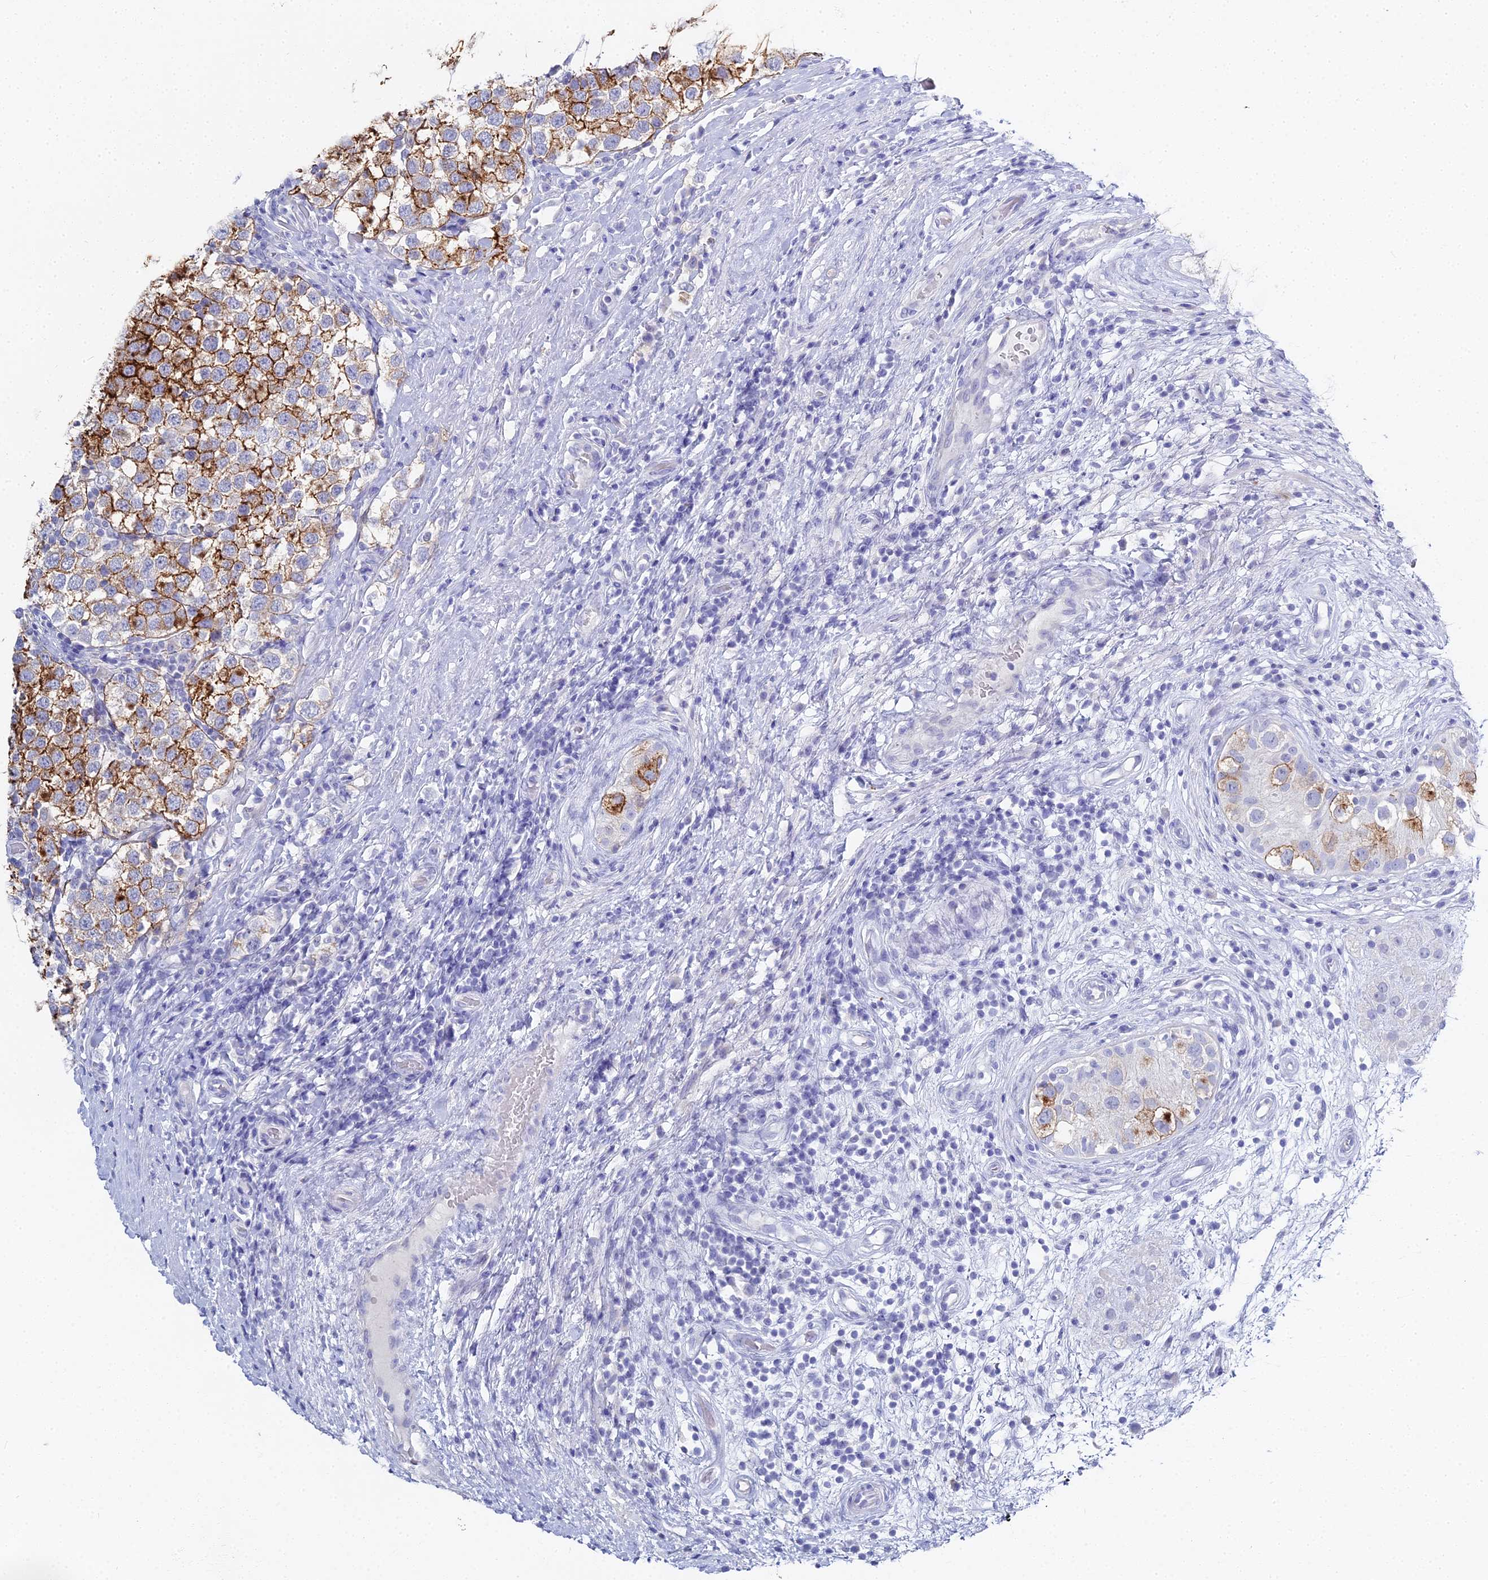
{"staining": {"intensity": "strong", "quantity": "25%-75%", "location": "cytoplasmic/membranous"}, "tissue": "testis cancer", "cell_type": "Tumor cells", "image_type": "cancer", "snomed": [{"axis": "morphology", "description": "Seminoma, NOS"}, {"axis": "topography", "description": "Testis"}], "caption": "IHC (DAB) staining of testis cancer (seminoma) displays strong cytoplasmic/membranous protein positivity in approximately 25%-75% of tumor cells.", "gene": "ALPP", "patient": {"sex": "male", "age": 34}}